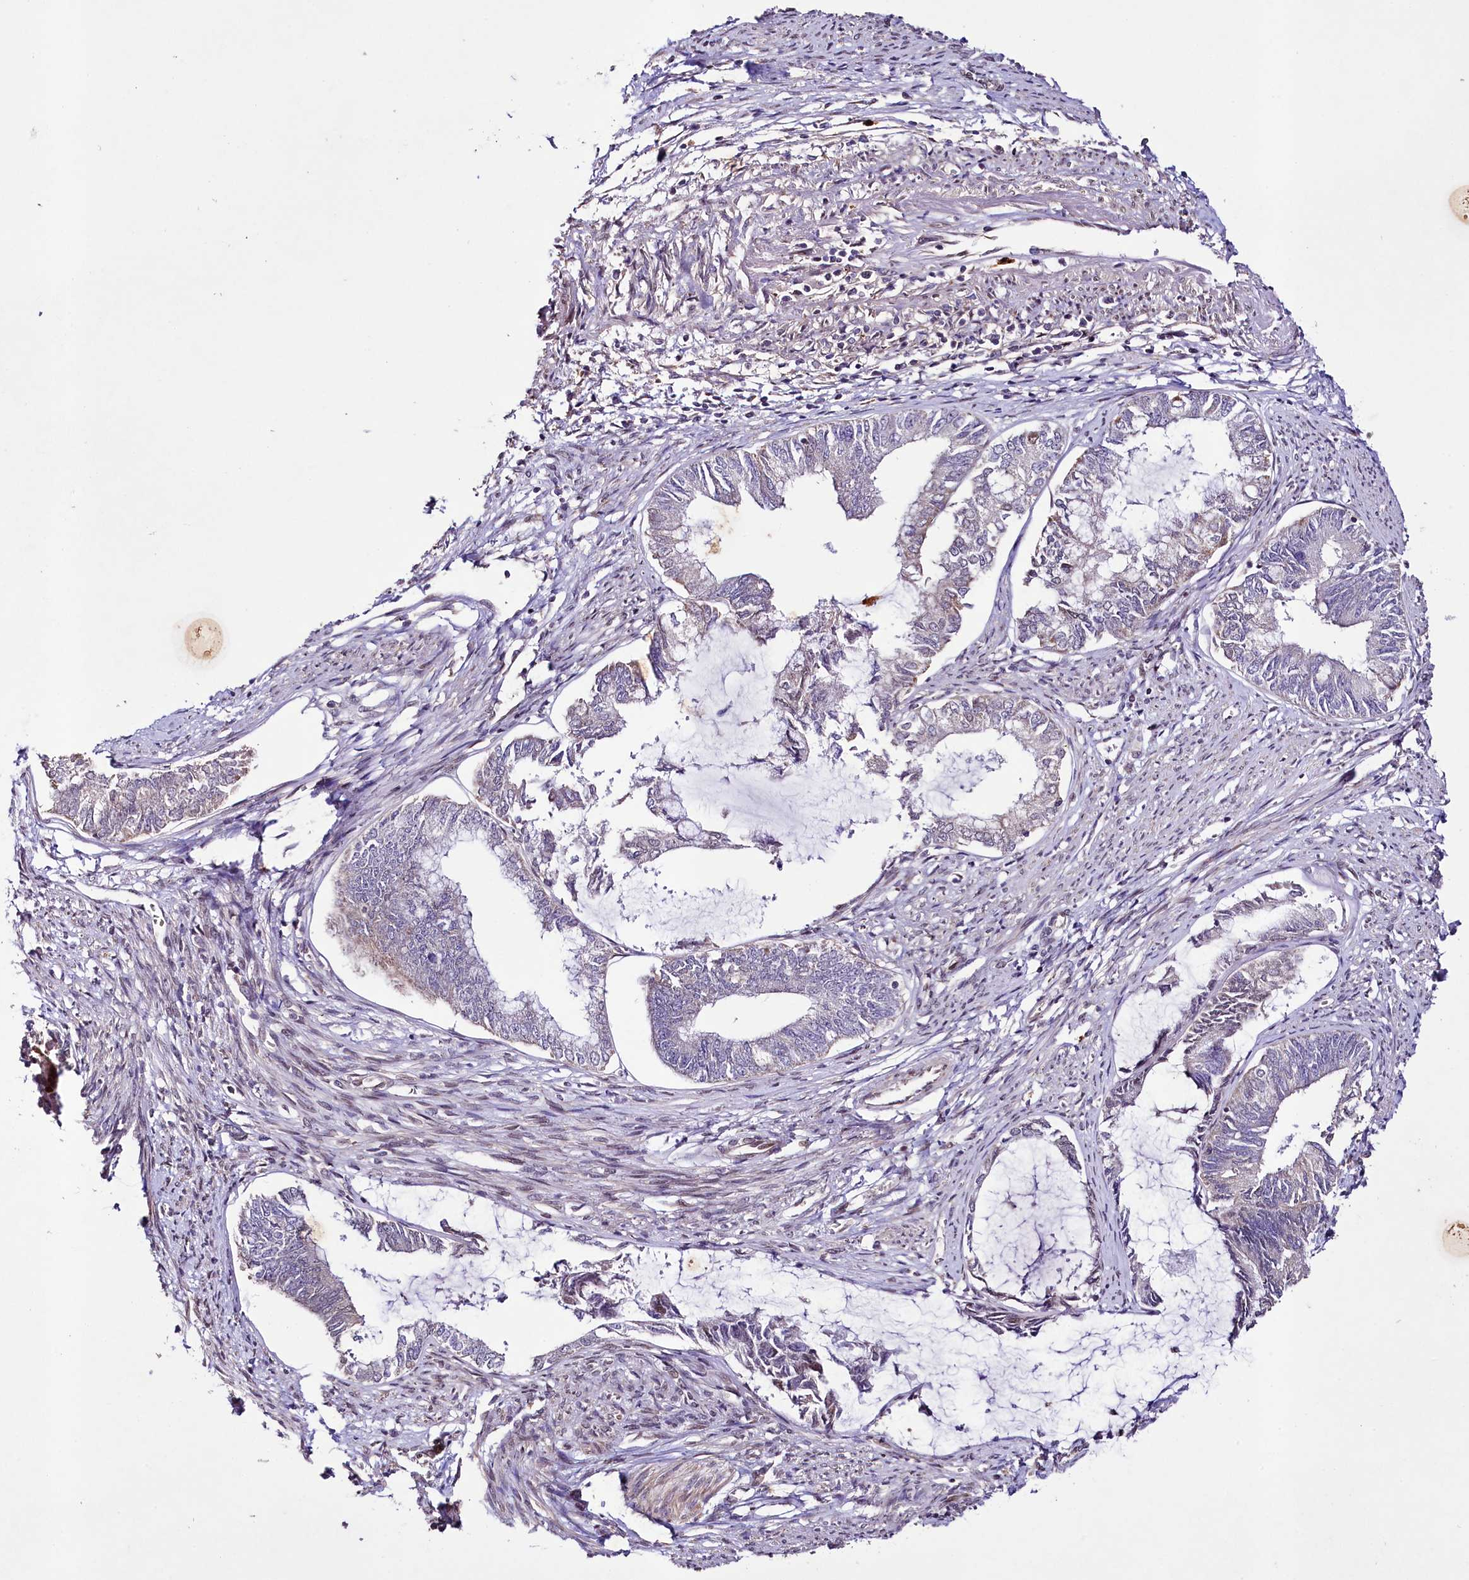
{"staining": {"intensity": "moderate", "quantity": "<25%", "location": "nuclear"}, "tissue": "endometrial cancer", "cell_type": "Tumor cells", "image_type": "cancer", "snomed": [{"axis": "morphology", "description": "Adenocarcinoma, NOS"}, {"axis": "topography", "description": "Endometrium"}], "caption": "This micrograph displays immunohistochemistry staining of human endometrial adenocarcinoma, with low moderate nuclear staining in approximately <25% of tumor cells.", "gene": "ZNF226", "patient": {"sex": "female", "age": 86}}